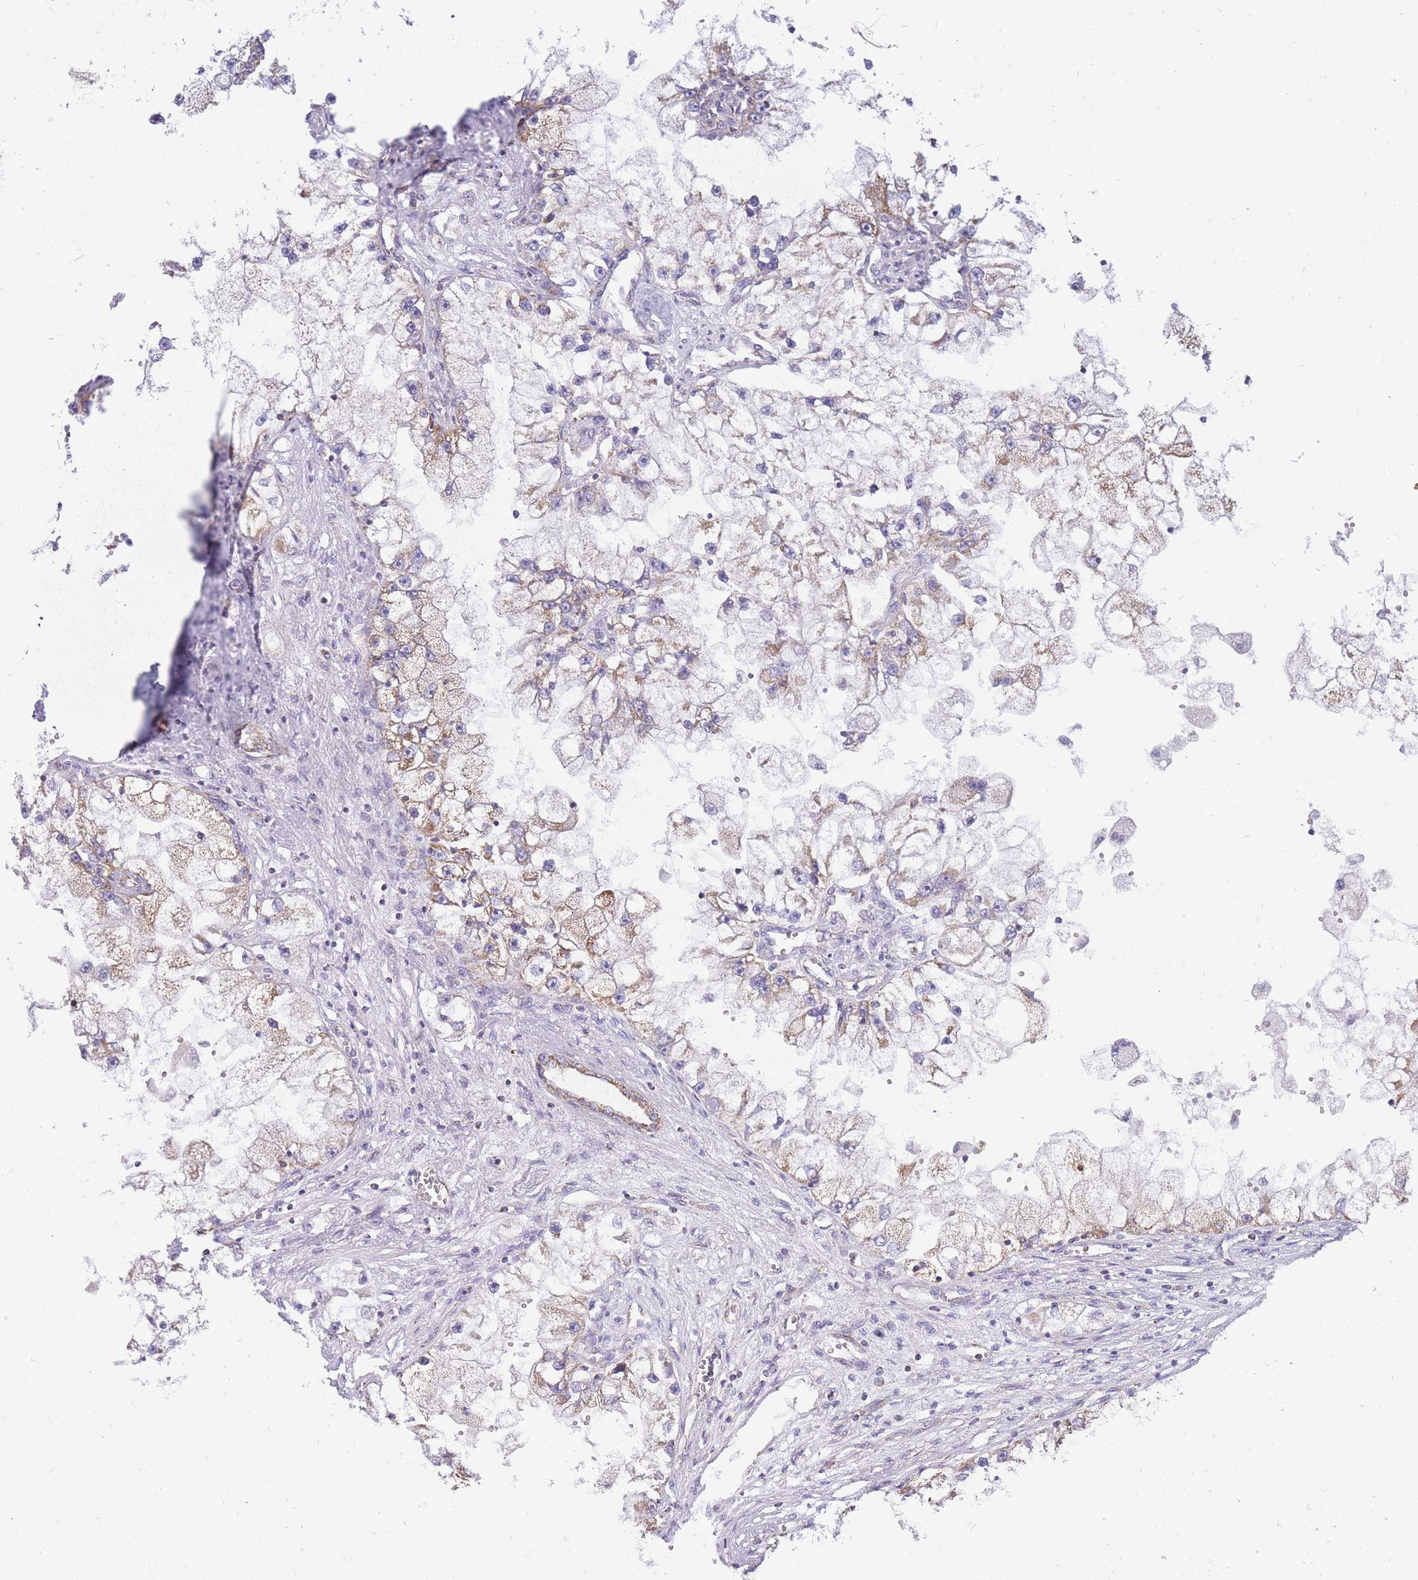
{"staining": {"intensity": "moderate", "quantity": "<25%", "location": "cytoplasmic/membranous"}, "tissue": "renal cancer", "cell_type": "Tumor cells", "image_type": "cancer", "snomed": [{"axis": "morphology", "description": "Adenocarcinoma, NOS"}, {"axis": "topography", "description": "Kidney"}], "caption": "Protein expression analysis of renal cancer (adenocarcinoma) displays moderate cytoplasmic/membranous positivity in about <25% of tumor cells.", "gene": "PCSK1", "patient": {"sex": "male", "age": 63}}